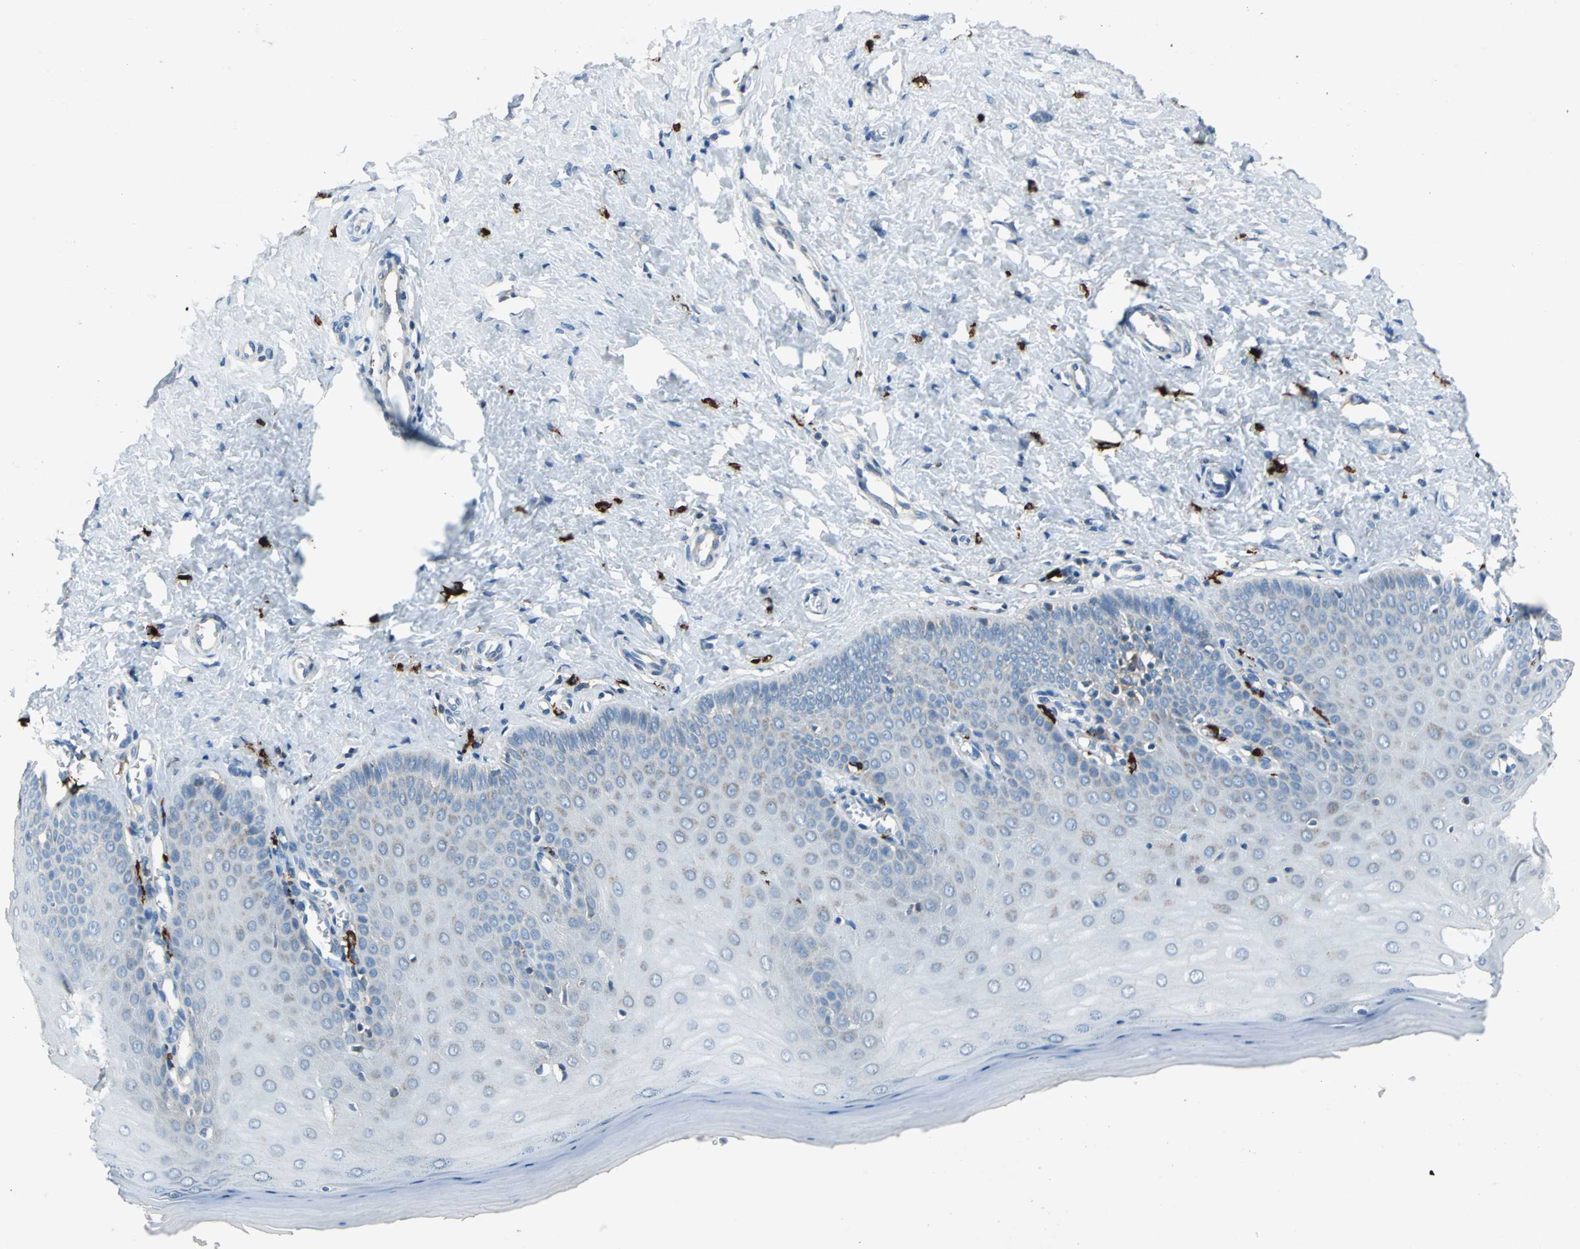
{"staining": {"intensity": "negative", "quantity": "none", "location": "none"}, "tissue": "cervix", "cell_type": "Glandular cells", "image_type": "normal", "snomed": [{"axis": "morphology", "description": "Normal tissue, NOS"}, {"axis": "topography", "description": "Cervix"}], "caption": "A high-resolution micrograph shows immunohistochemistry staining of unremarkable cervix, which reveals no significant expression in glandular cells. (DAB immunohistochemistry (IHC) with hematoxylin counter stain).", "gene": "SLC19A2", "patient": {"sex": "female", "age": 55}}